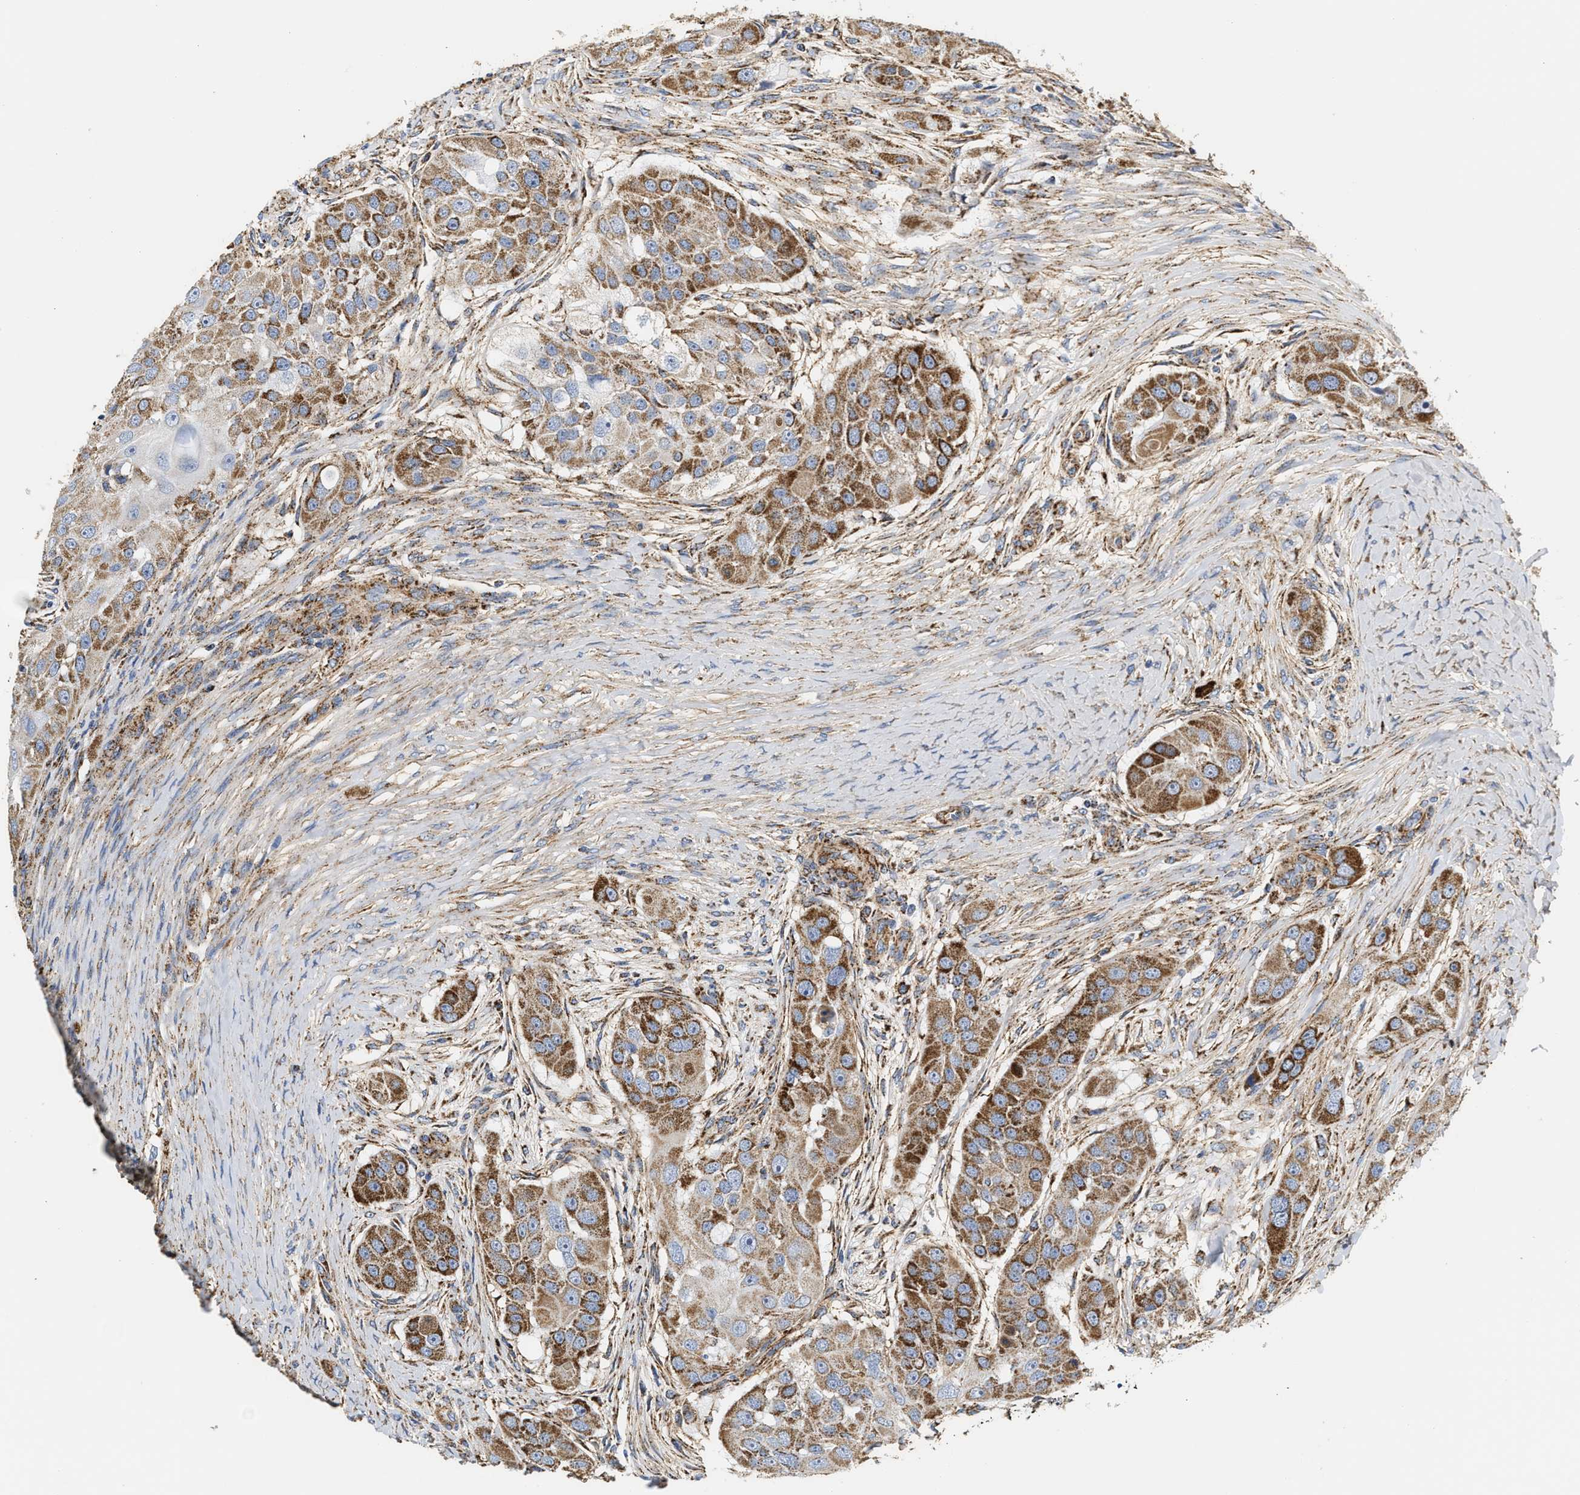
{"staining": {"intensity": "moderate", "quantity": ">75%", "location": "cytoplasmic/membranous"}, "tissue": "head and neck cancer", "cell_type": "Tumor cells", "image_type": "cancer", "snomed": [{"axis": "morphology", "description": "Normal tissue, NOS"}, {"axis": "morphology", "description": "Squamous cell carcinoma, NOS"}, {"axis": "topography", "description": "Skeletal muscle"}, {"axis": "topography", "description": "Head-Neck"}], "caption": "The micrograph shows a brown stain indicating the presence of a protein in the cytoplasmic/membranous of tumor cells in head and neck squamous cell carcinoma. The protein is shown in brown color, while the nuclei are stained blue.", "gene": "SHMT2", "patient": {"sex": "male", "age": 51}}